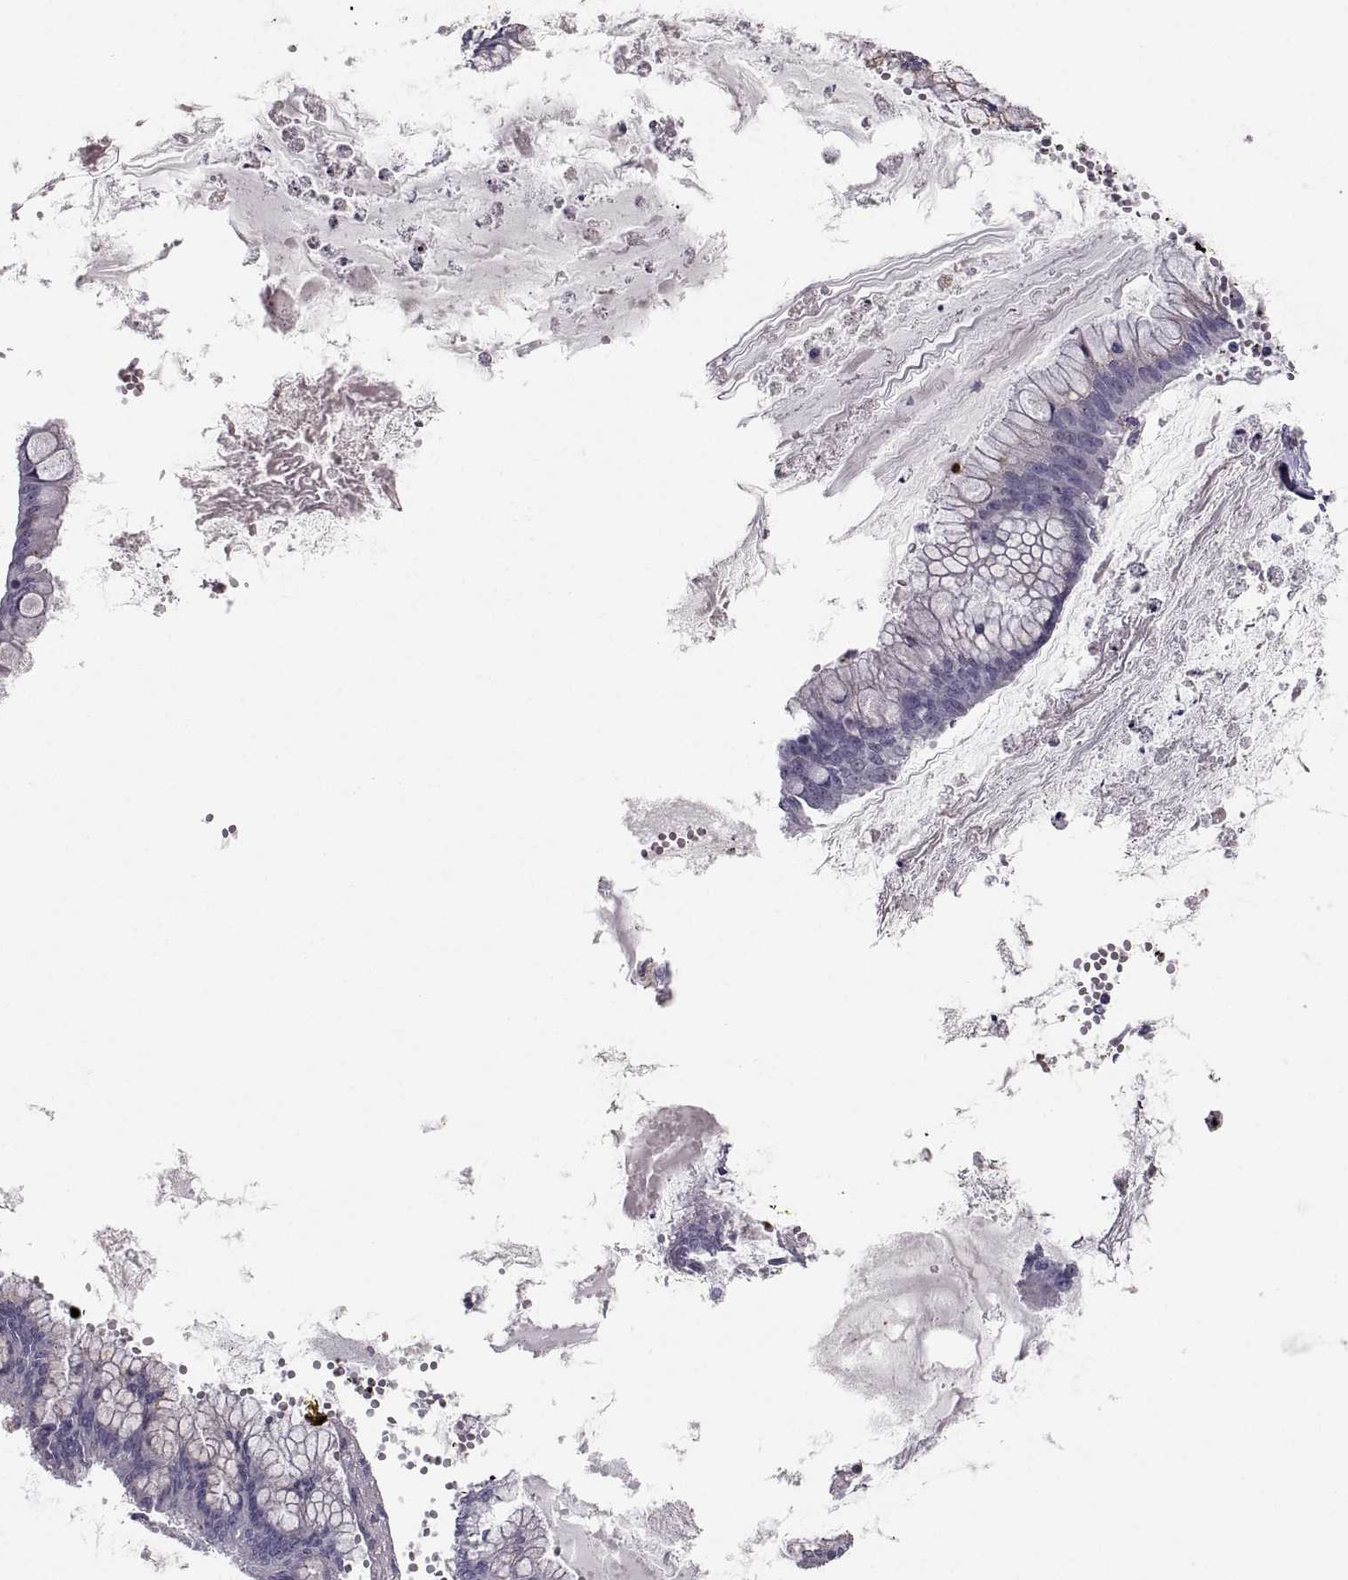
{"staining": {"intensity": "negative", "quantity": "none", "location": "none"}, "tissue": "ovarian cancer", "cell_type": "Tumor cells", "image_type": "cancer", "snomed": [{"axis": "morphology", "description": "Cystadenocarcinoma, mucinous, NOS"}, {"axis": "topography", "description": "Ovary"}], "caption": "Micrograph shows no protein staining in tumor cells of ovarian mucinous cystadenocarcinoma tissue.", "gene": "PGM5", "patient": {"sex": "female", "age": 67}}